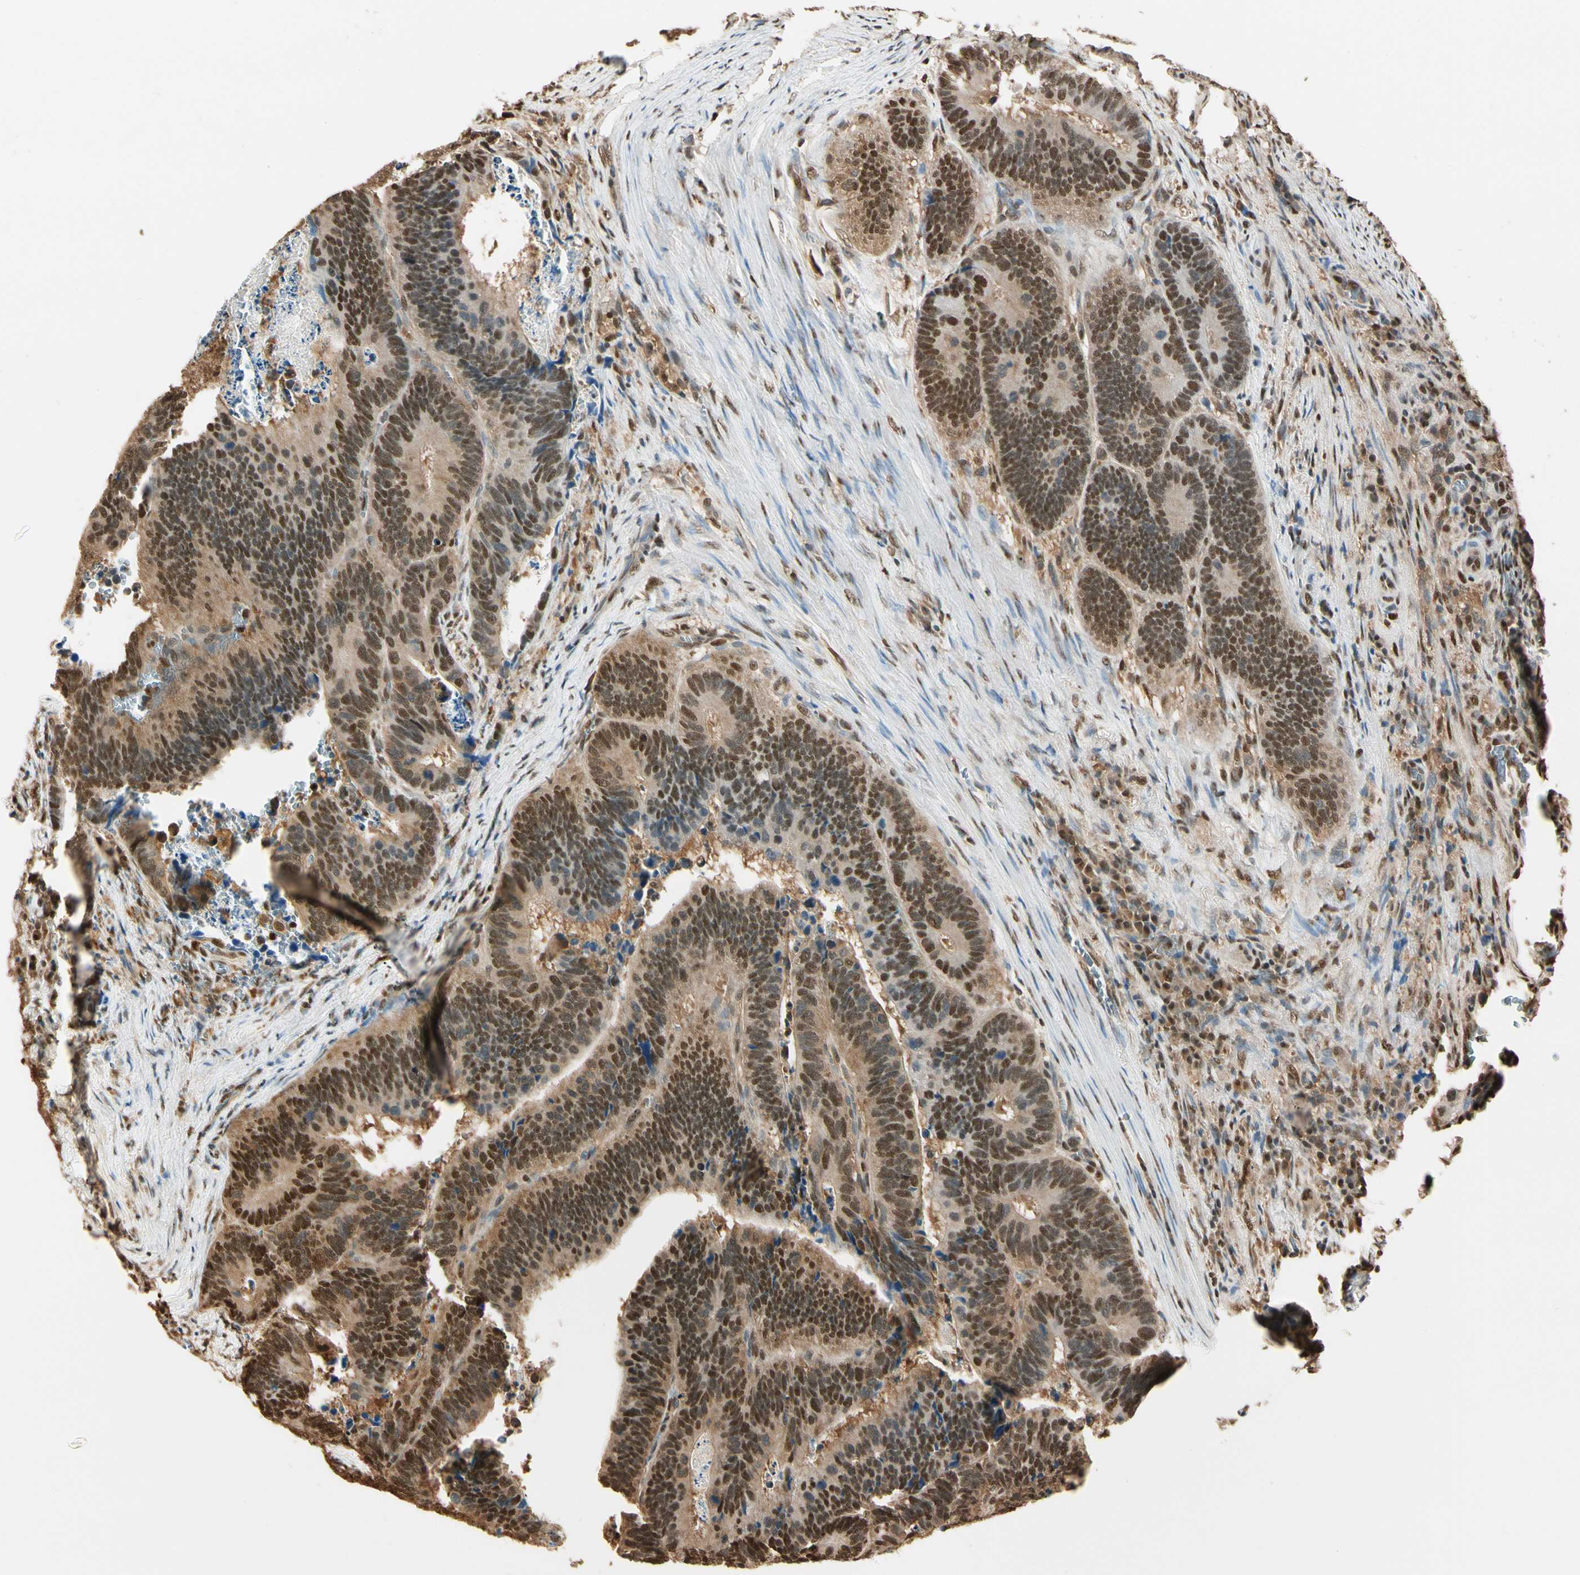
{"staining": {"intensity": "moderate", "quantity": ">75%", "location": "cytoplasmic/membranous,nuclear"}, "tissue": "colorectal cancer", "cell_type": "Tumor cells", "image_type": "cancer", "snomed": [{"axis": "morphology", "description": "Adenocarcinoma, NOS"}, {"axis": "topography", "description": "Colon"}], "caption": "Protein expression analysis of human colorectal cancer (adenocarcinoma) reveals moderate cytoplasmic/membranous and nuclear positivity in approximately >75% of tumor cells.", "gene": "PNCK", "patient": {"sex": "male", "age": 72}}